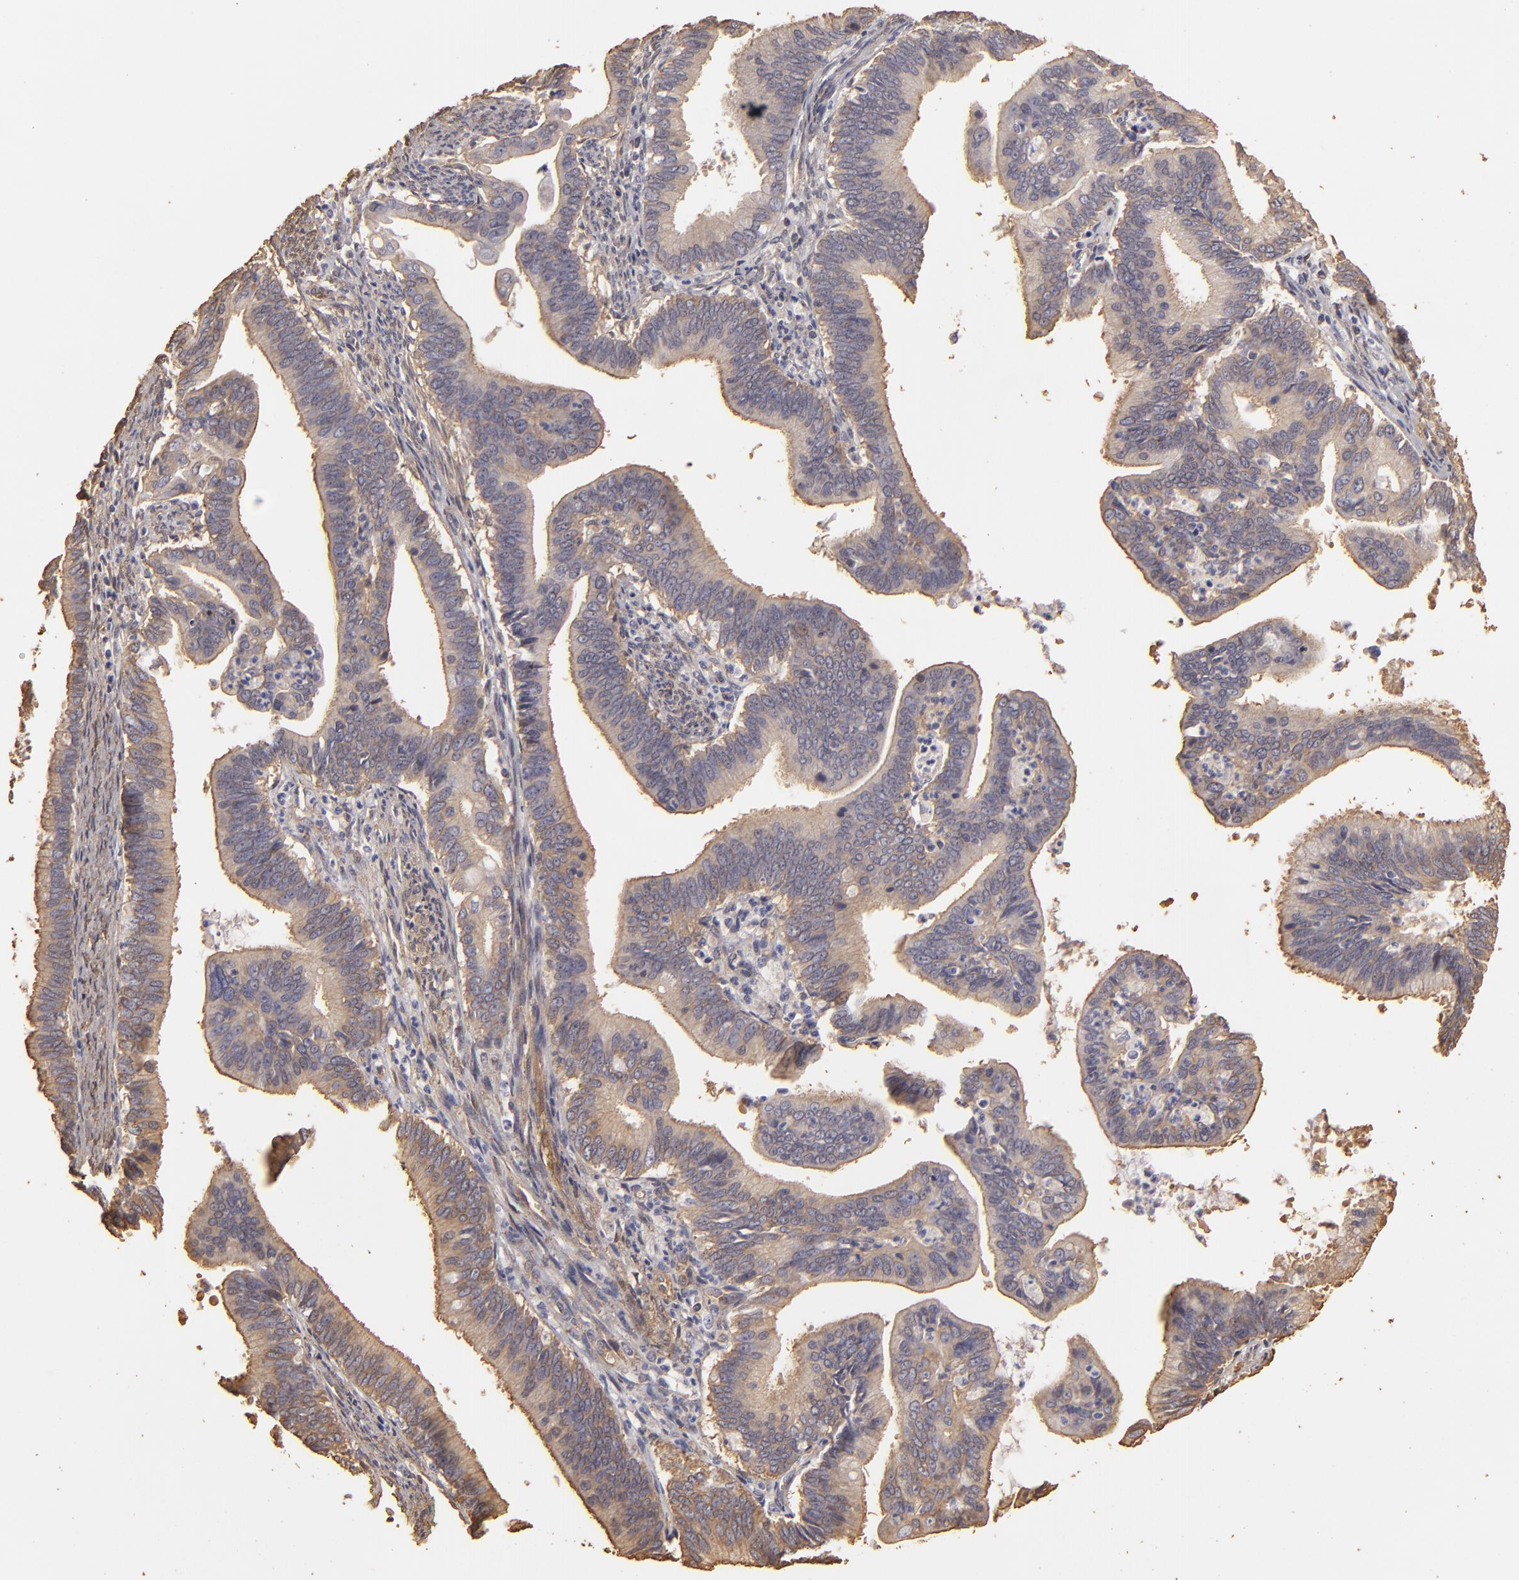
{"staining": {"intensity": "weak", "quantity": ">75%", "location": "cytoplasmic/membranous"}, "tissue": "cervical cancer", "cell_type": "Tumor cells", "image_type": "cancer", "snomed": [{"axis": "morphology", "description": "Adenocarcinoma, NOS"}, {"axis": "topography", "description": "Cervix"}], "caption": "DAB immunohistochemical staining of human cervical adenocarcinoma reveals weak cytoplasmic/membranous protein expression in about >75% of tumor cells. (DAB (3,3'-diaminobenzidine) IHC, brown staining for protein, blue staining for nuclei).", "gene": "HSPB6", "patient": {"sex": "female", "age": 47}}